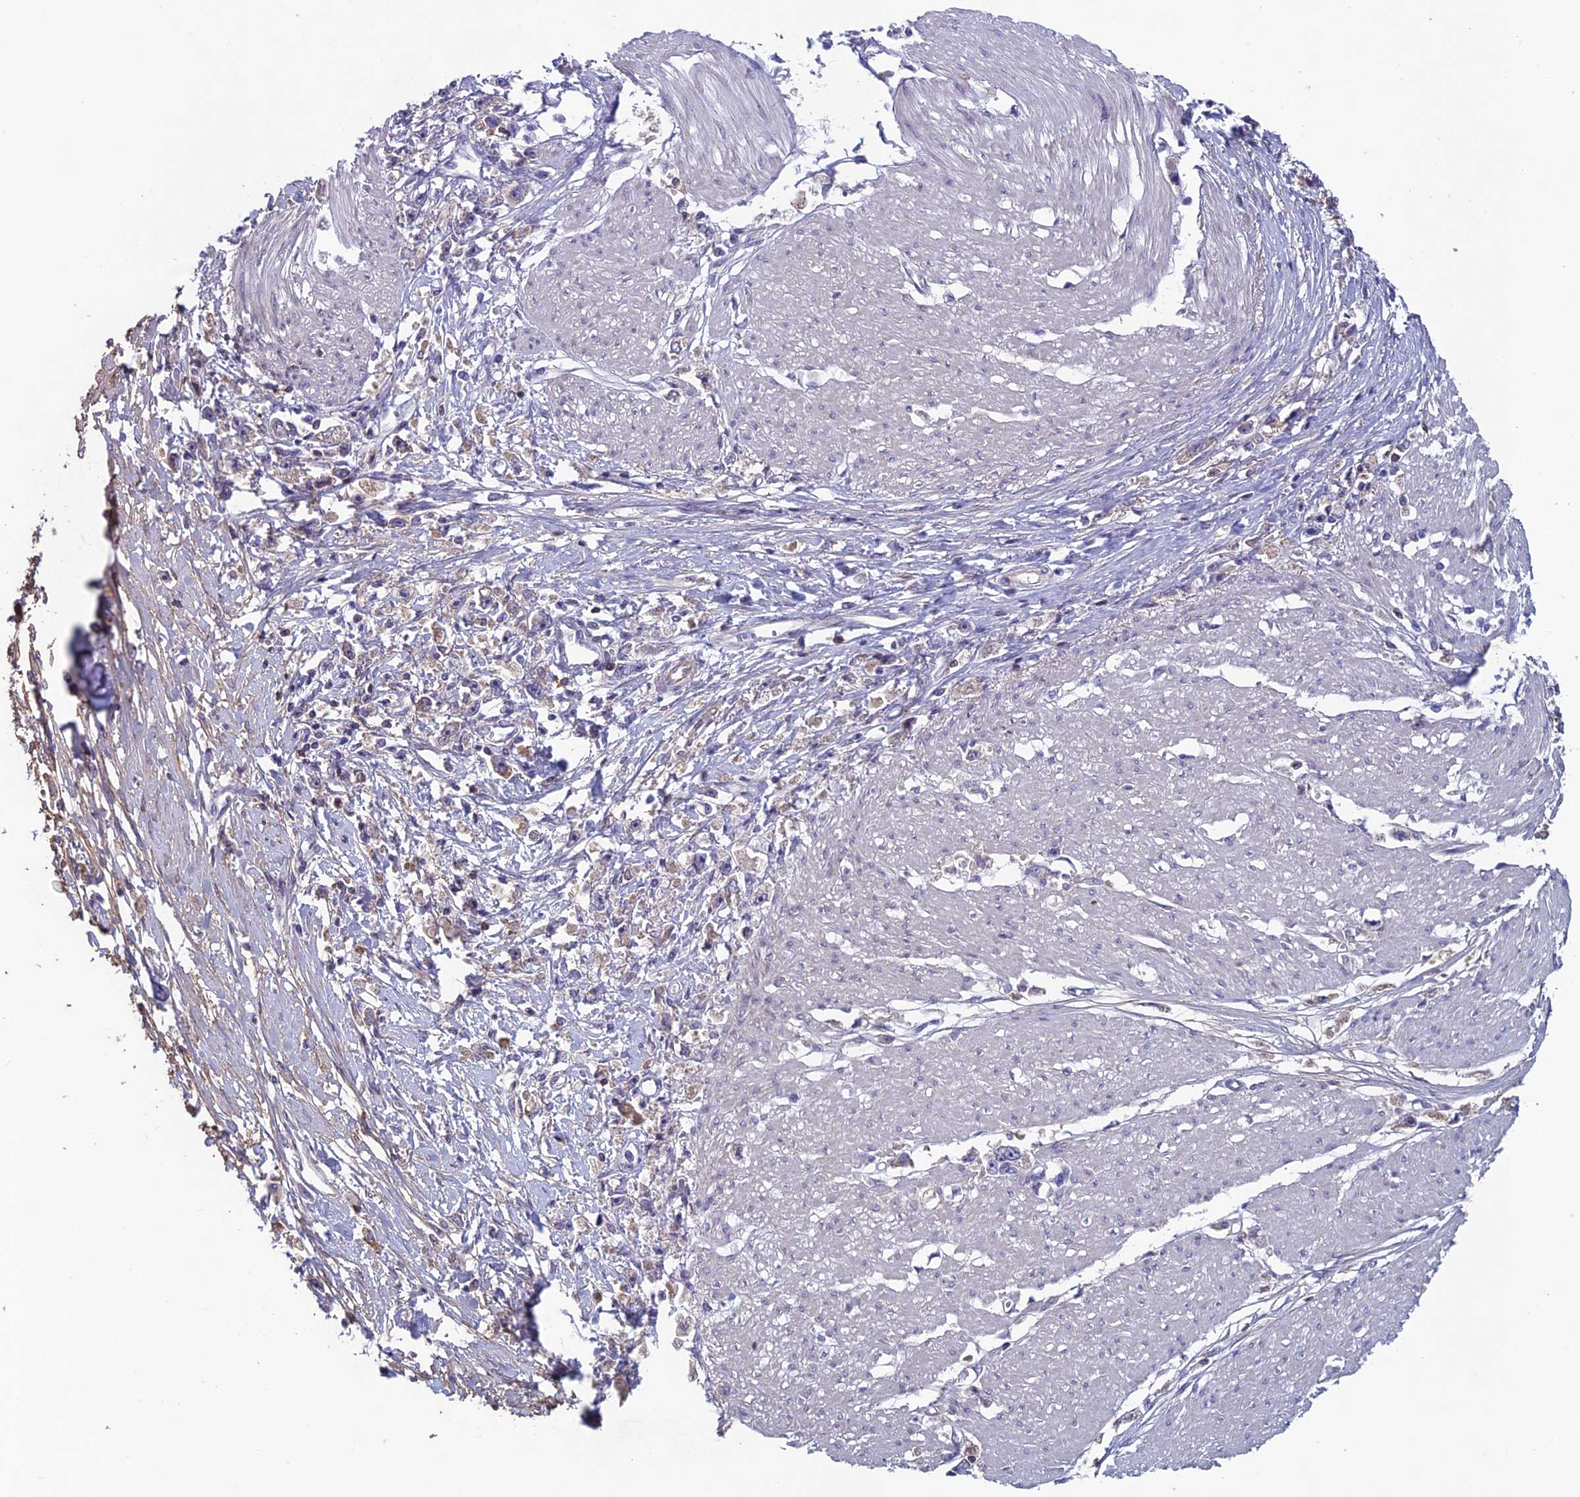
{"staining": {"intensity": "weak", "quantity": "<25%", "location": "cytoplasmic/membranous"}, "tissue": "stomach cancer", "cell_type": "Tumor cells", "image_type": "cancer", "snomed": [{"axis": "morphology", "description": "Adenocarcinoma, NOS"}, {"axis": "topography", "description": "Stomach"}], "caption": "A histopathology image of stomach cancer stained for a protein demonstrates no brown staining in tumor cells.", "gene": "FKBPL", "patient": {"sex": "female", "age": 59}}